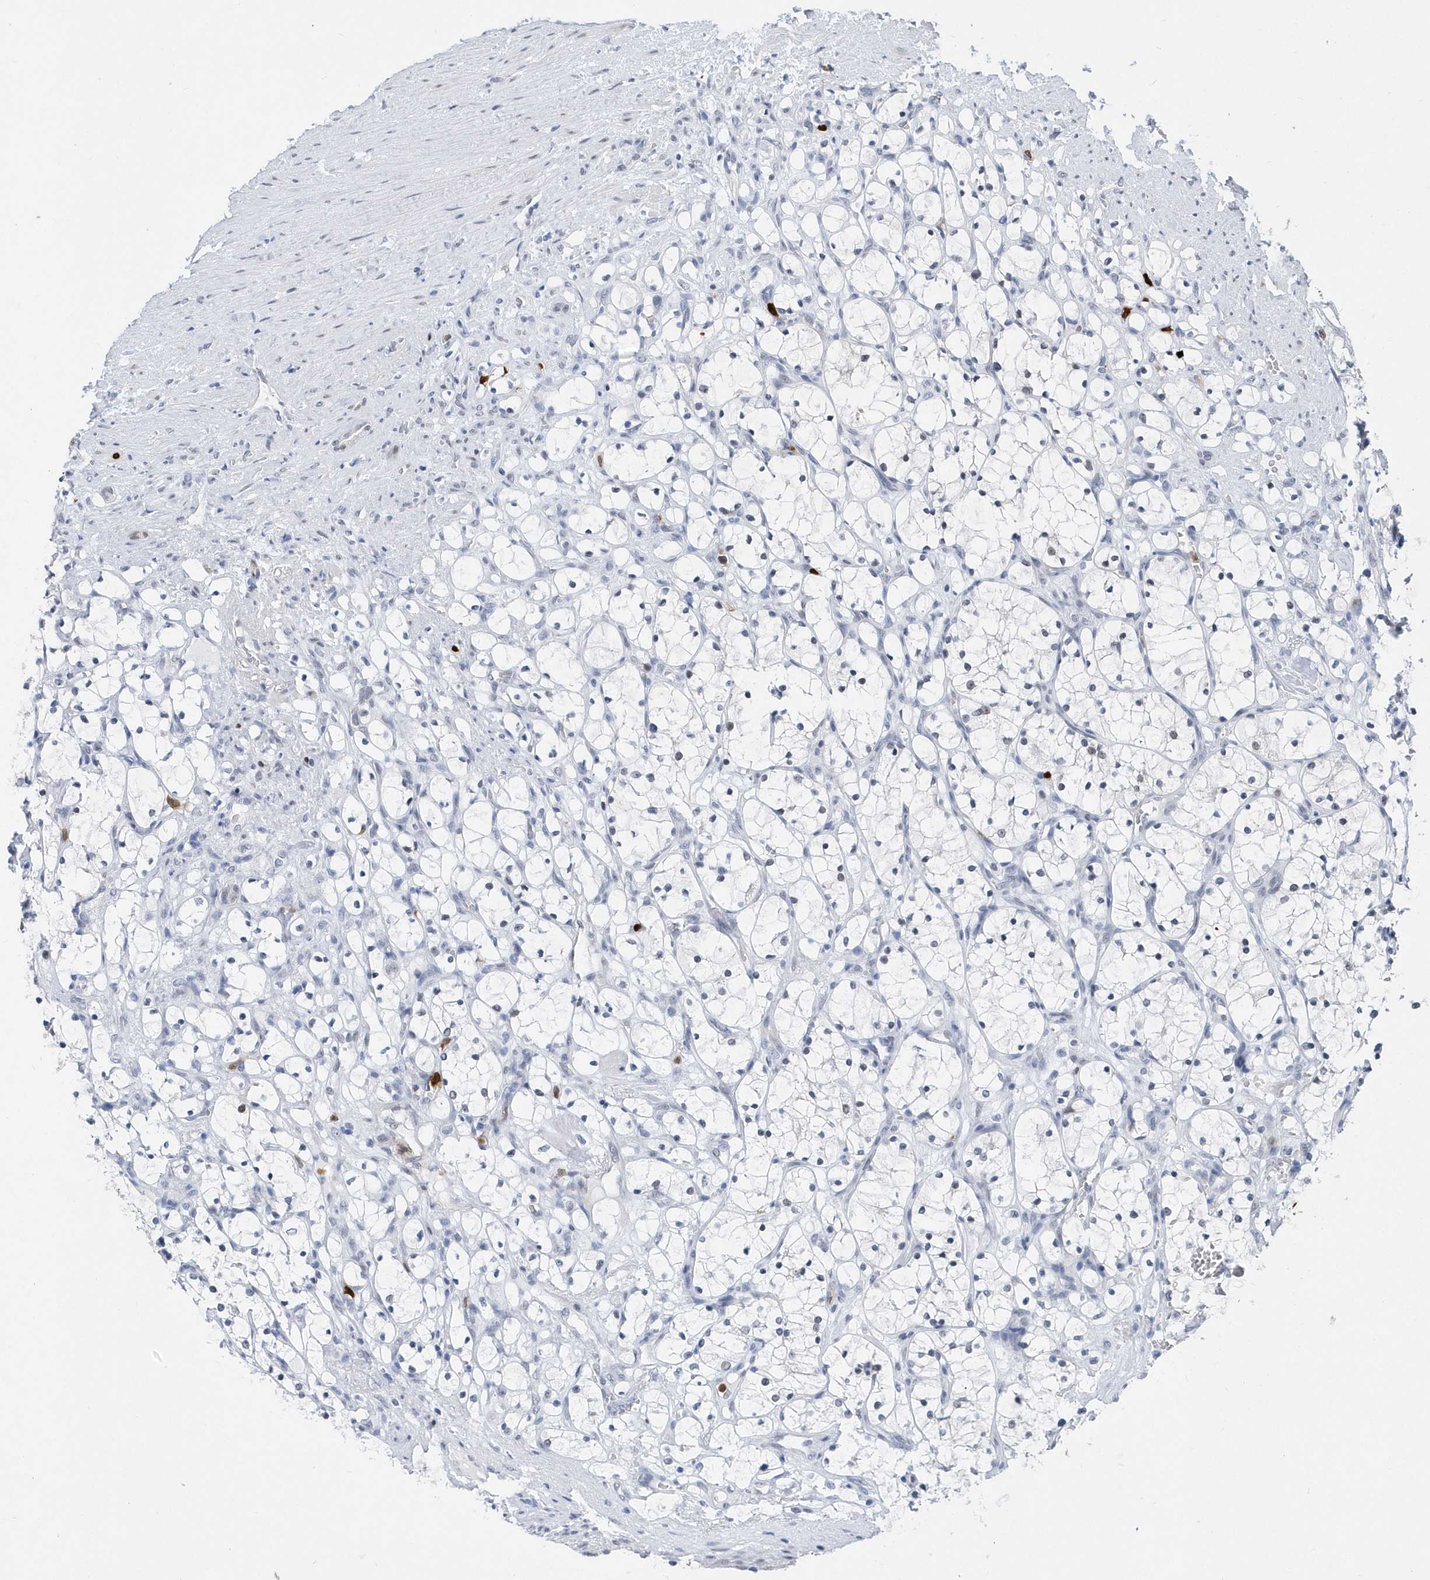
{"staining": {"intensity": "negative", "quantity": "none", "location": "none"}, "tissue": "renal cancer", "cell_type": "Tumor cells", "image_type": "cancer", "snomed": [{"axis": "morphology", "description": "Adenocarcinoma, NOS"}, {"axis": "topography", "description": "Kidney"}], "caption": "This is a photomicrograph of immunohistochemistry (IHC) staining of renal cancer (adenocarcinoma), which shows no positivity in tumor cells. (Stains: DAB immunohistochemistry (IHC) with hematoxylin counter stain, Microscopy: brightfield microscopy at high magnification).", "gene": "RPP30", "patient": {"sex": "female", "age": 69}}